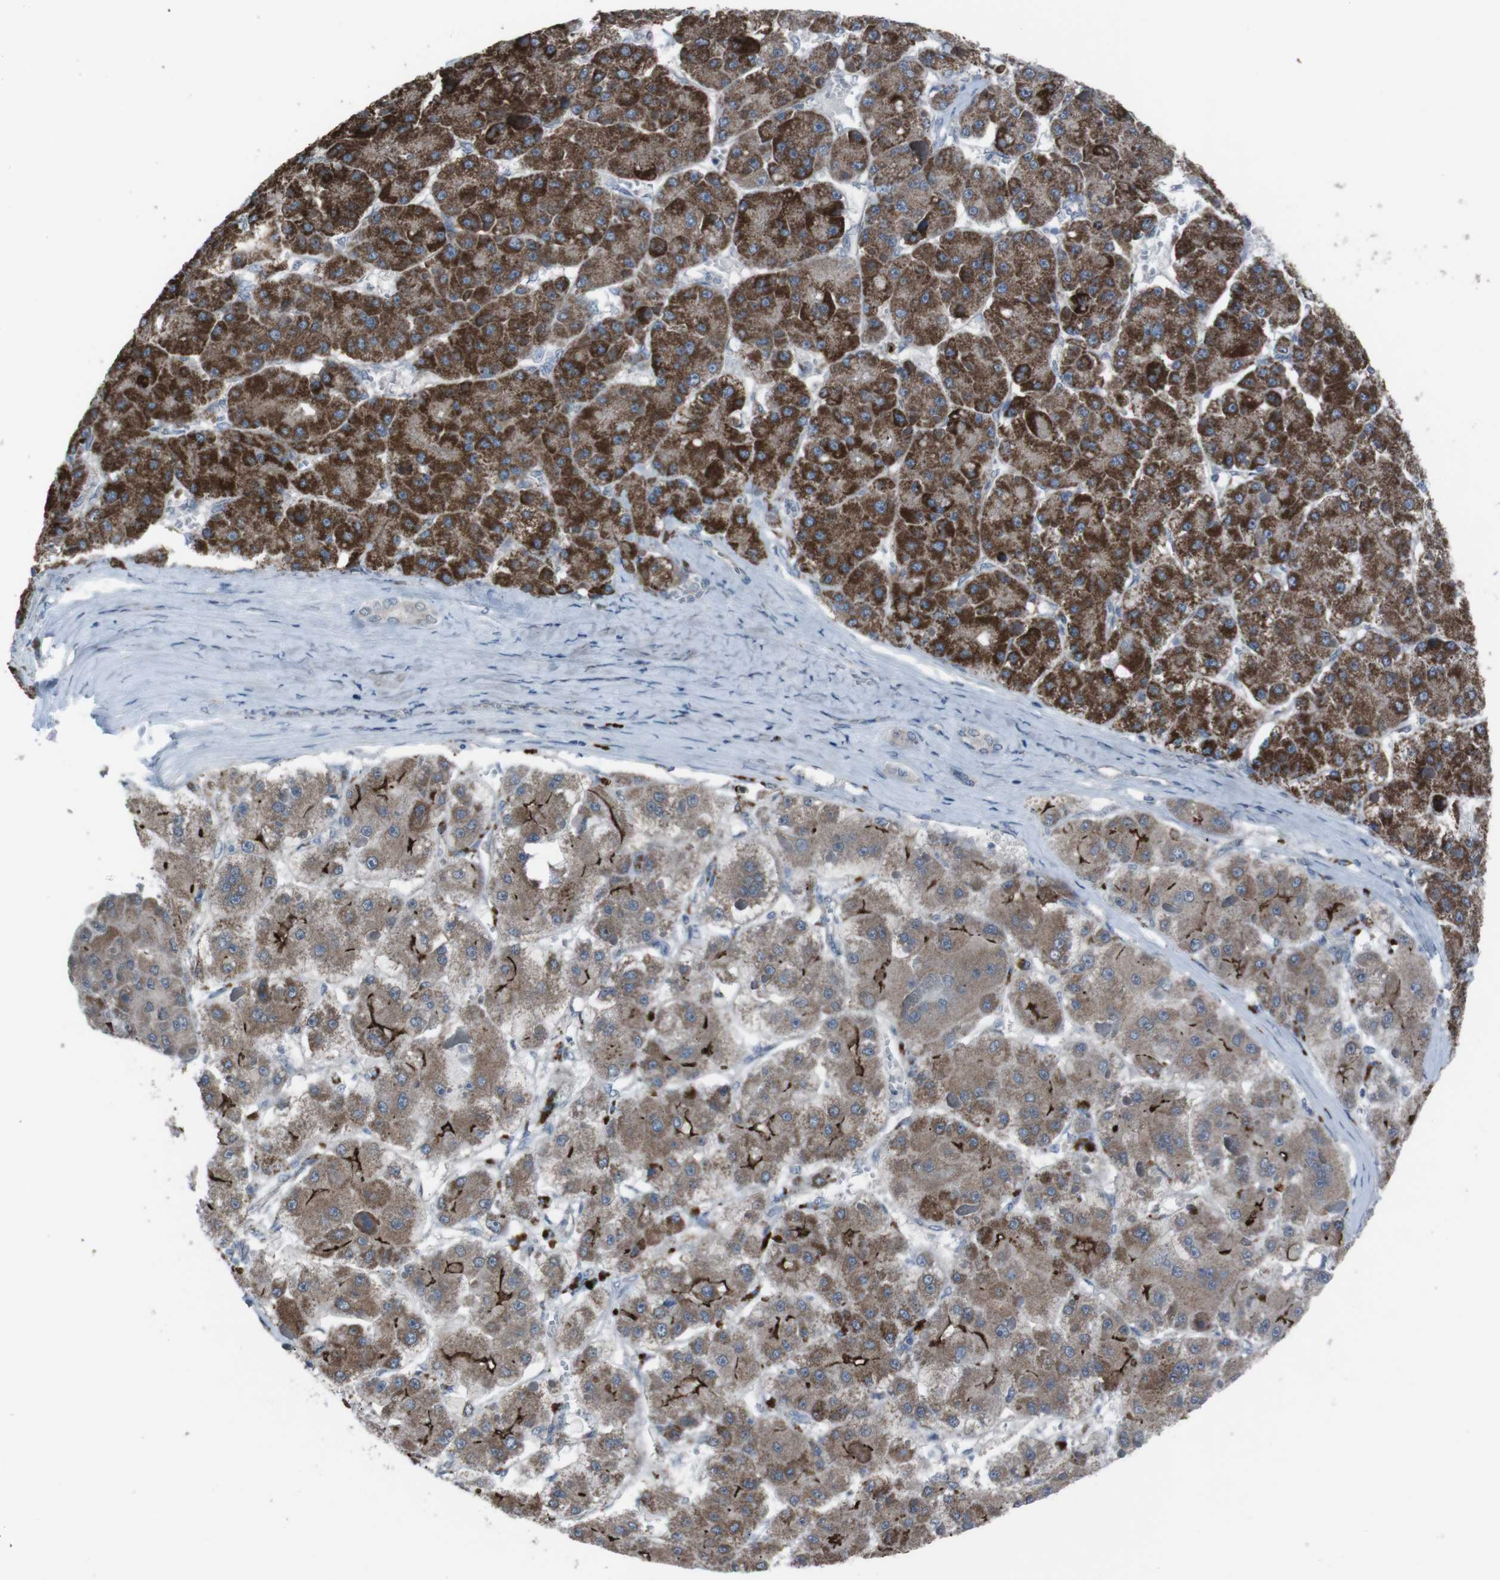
{"staining": {"intensity": "strong", "quantity": ">75%", "location": "cytoplasmic/membranous"}, "tissue": "liver cancer", "cell_type": "Tumor cells", "image_type": "cancer", "snomed": [{"axis": "morphology", "description": "Carcinoma, Hepatocellular, NOS"}, {"axis": "topography", "description": "Liver"}], "caption": "This is an image of IHC staining of liver hepatocellular carcinoma, which shows strong staining in the cytoplasmic/membranous of tumor cells.", "gene": "EFNA5", "patient": {"sex": "female", "age": 73}}